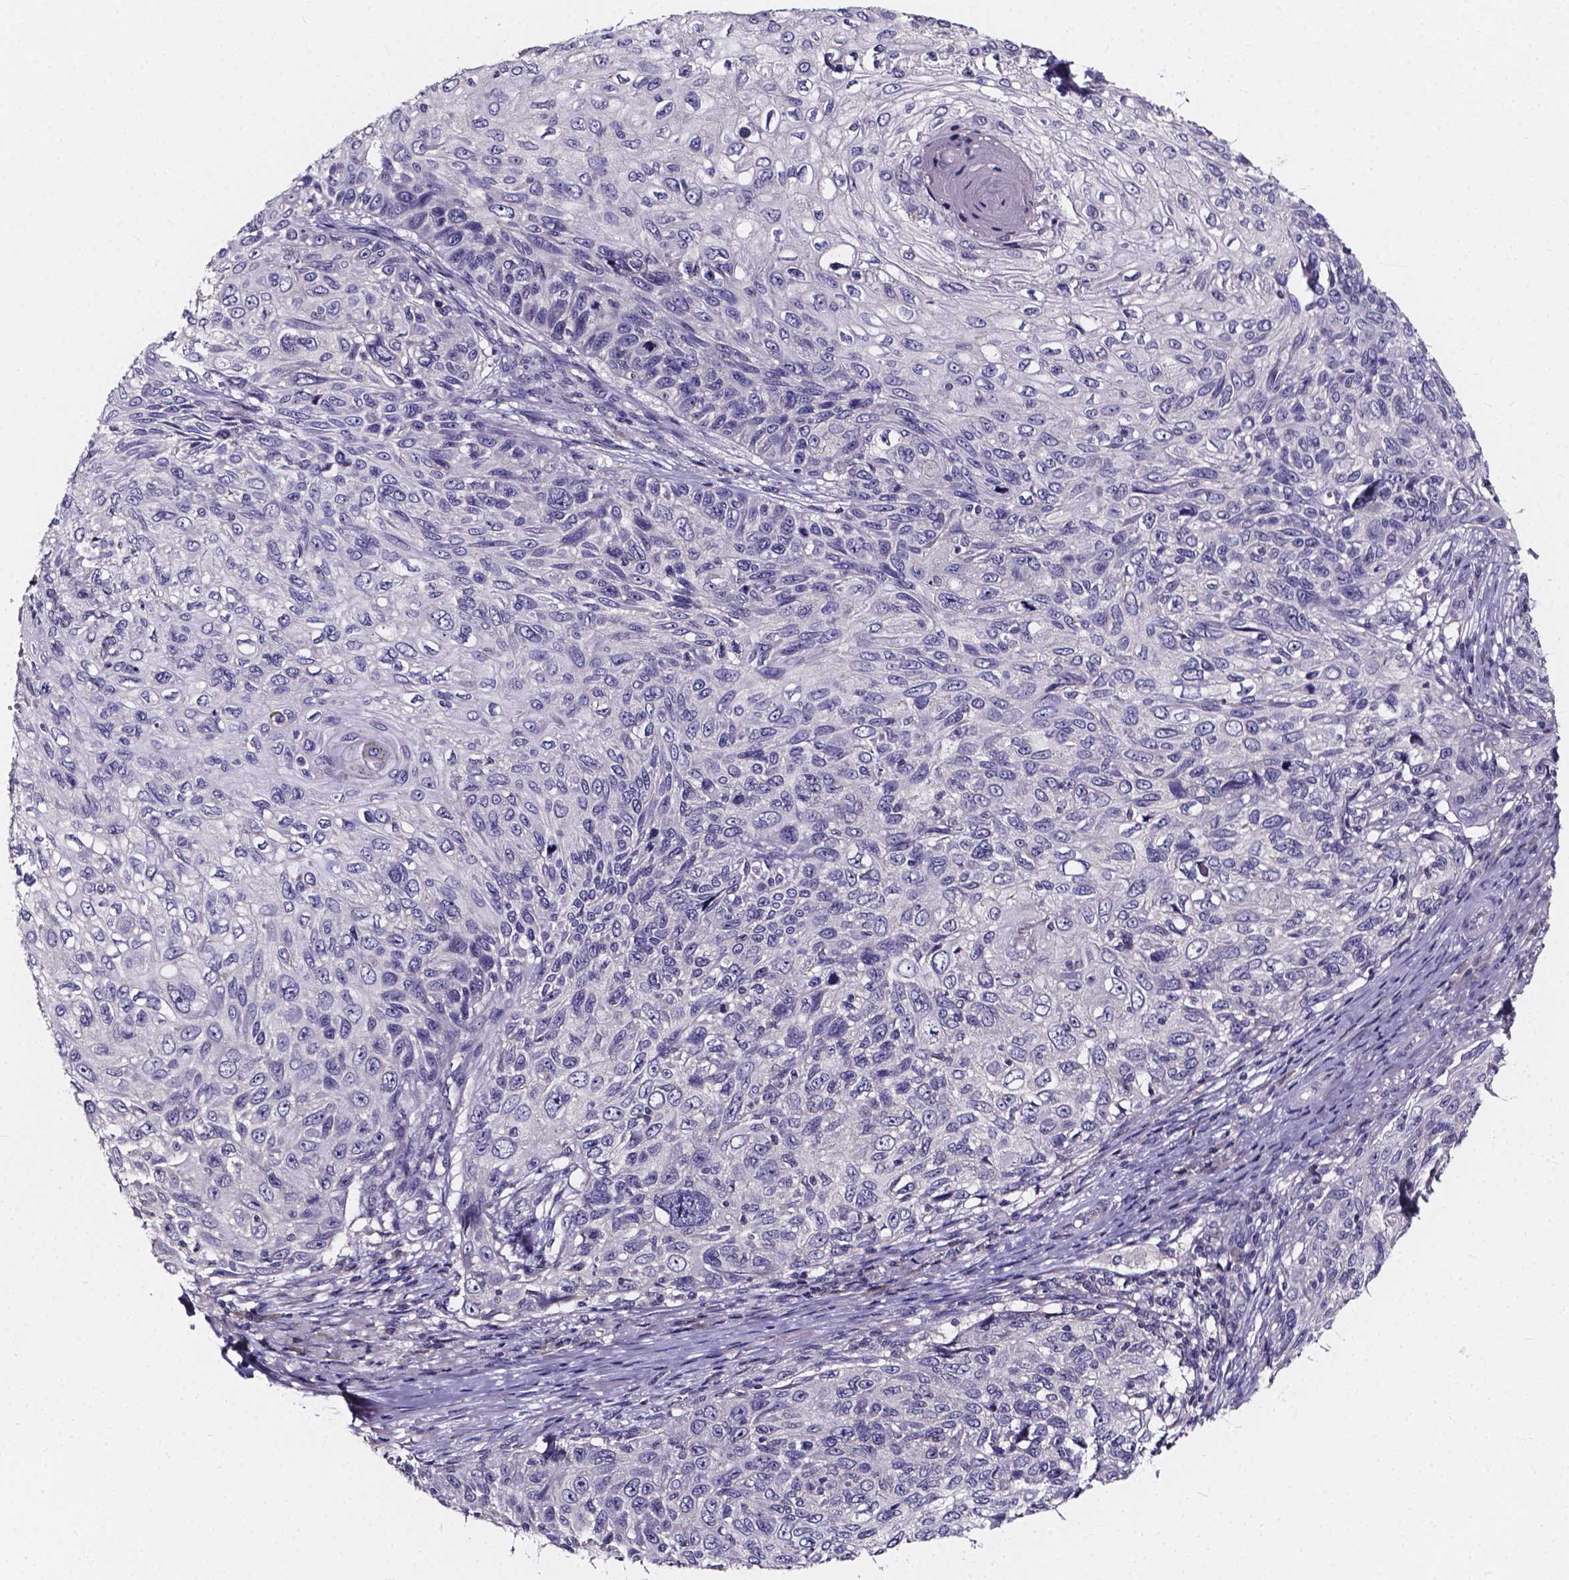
{"staining": {"intensity": "negative", "quantity": "none", "location": "none"}, "tissue": "skin cancer", "cell_type": "Tumor cells", "image_type": "cancer", "snomed": [{"axis": "morphology", "description": "Squamous cell carcinoma, NOS"}, {"axis": "topography", "description": "Skin"}], "caption": "Immunohistochemistry (IHC) photomicrograph of neoplastic tissue: skin cancer stained with DAB demonstrates no significant protein staining in tumor cells.", "gene": "SPOCD1", "patient": {"sex": "male", "age": 92}}